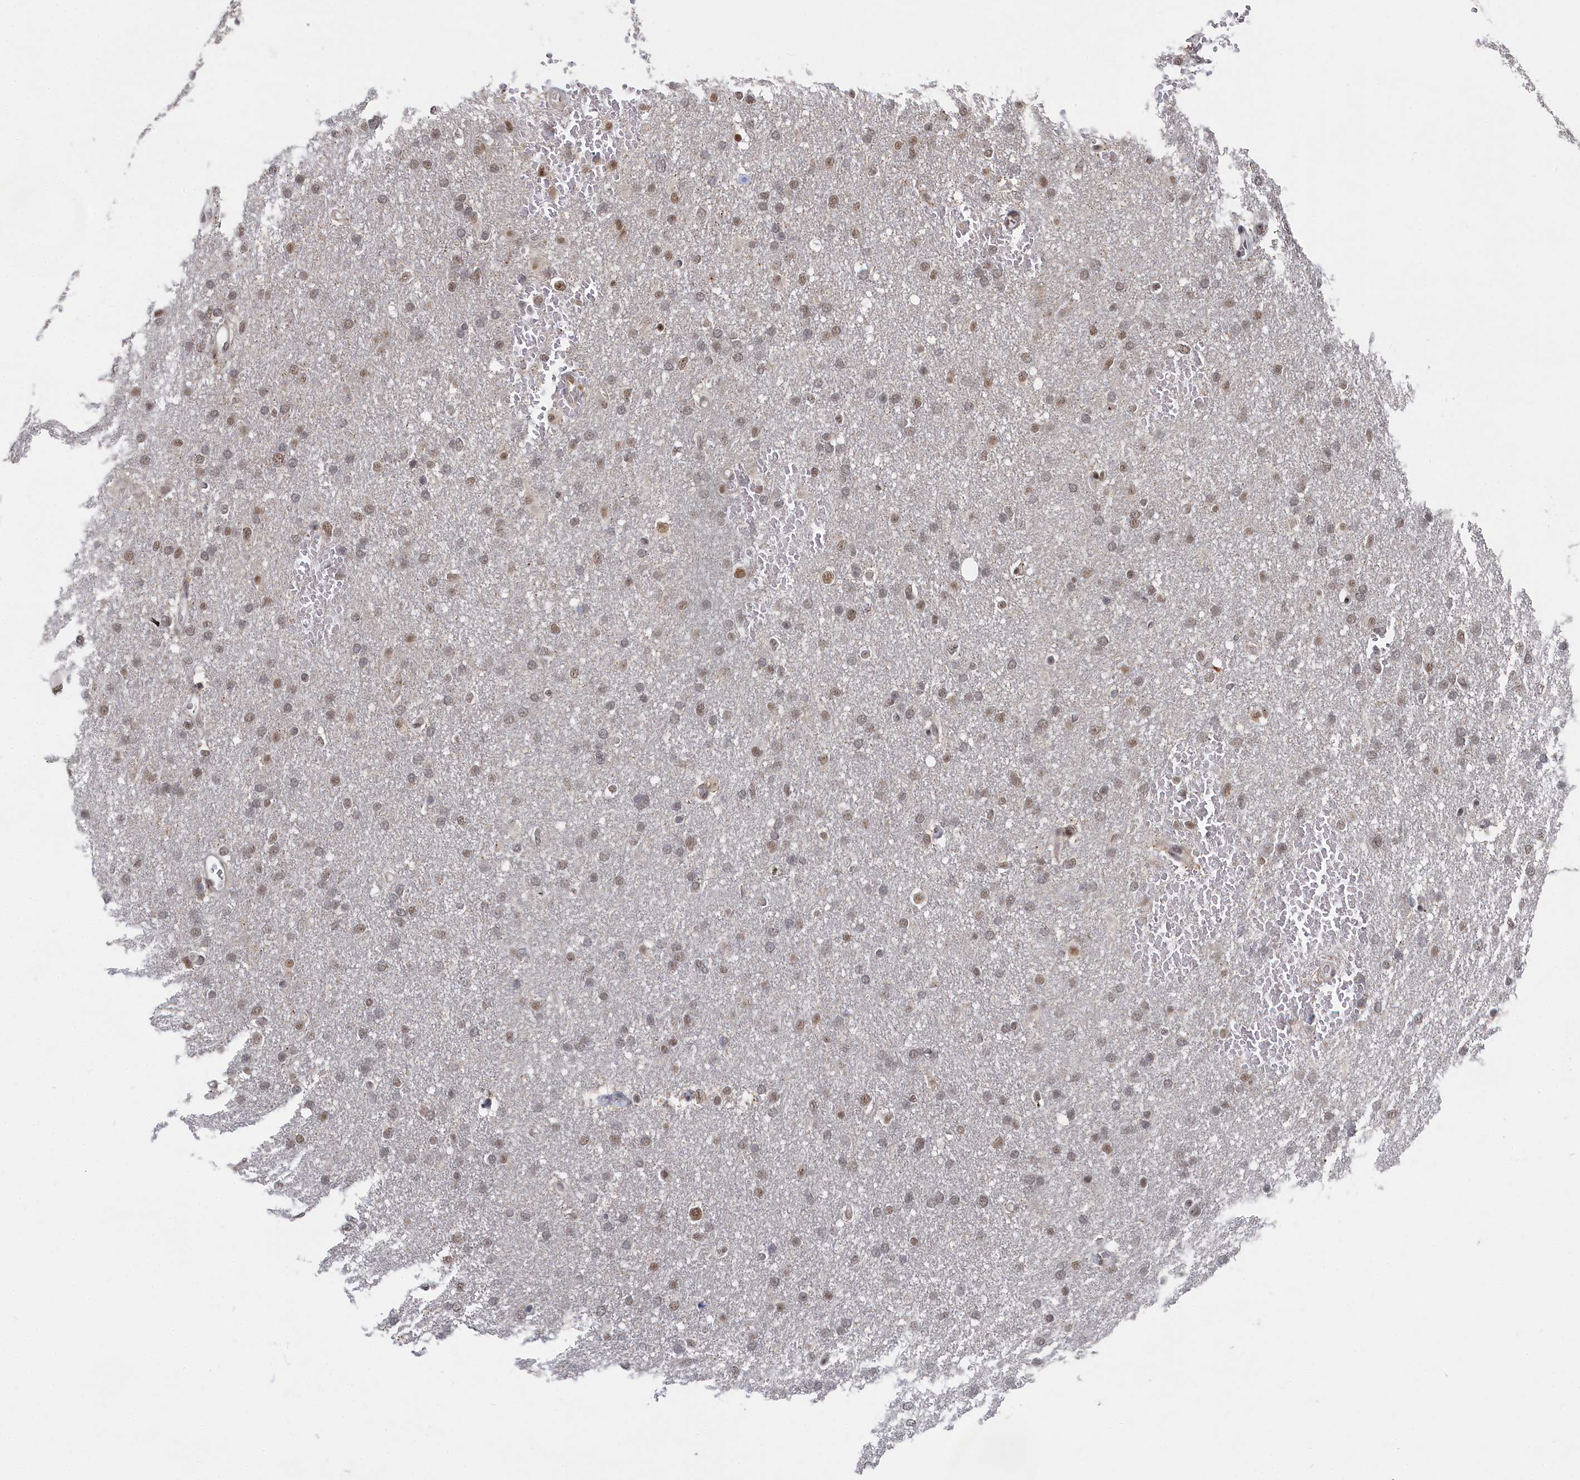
{"staining": {"intensity": "moderate", "quantity": "25%-75%", "location": "nuclear"}, "tissue": "glioma", "cell_type": "Tumor cells", "image_type": "cancer", "snomed": [{"axis": "morphology", "description": "Glioma, malignant, High grade"}, {"axis": "topography", "description": "Cerebral cortex"}], "caption": "Moderate nuclear protein positivity is present in approximately 25%-75% of tumor cells in malignant glioma (high-grade).", "gene": "BUB3", "patient": {"sex": "female", "age": 36}}